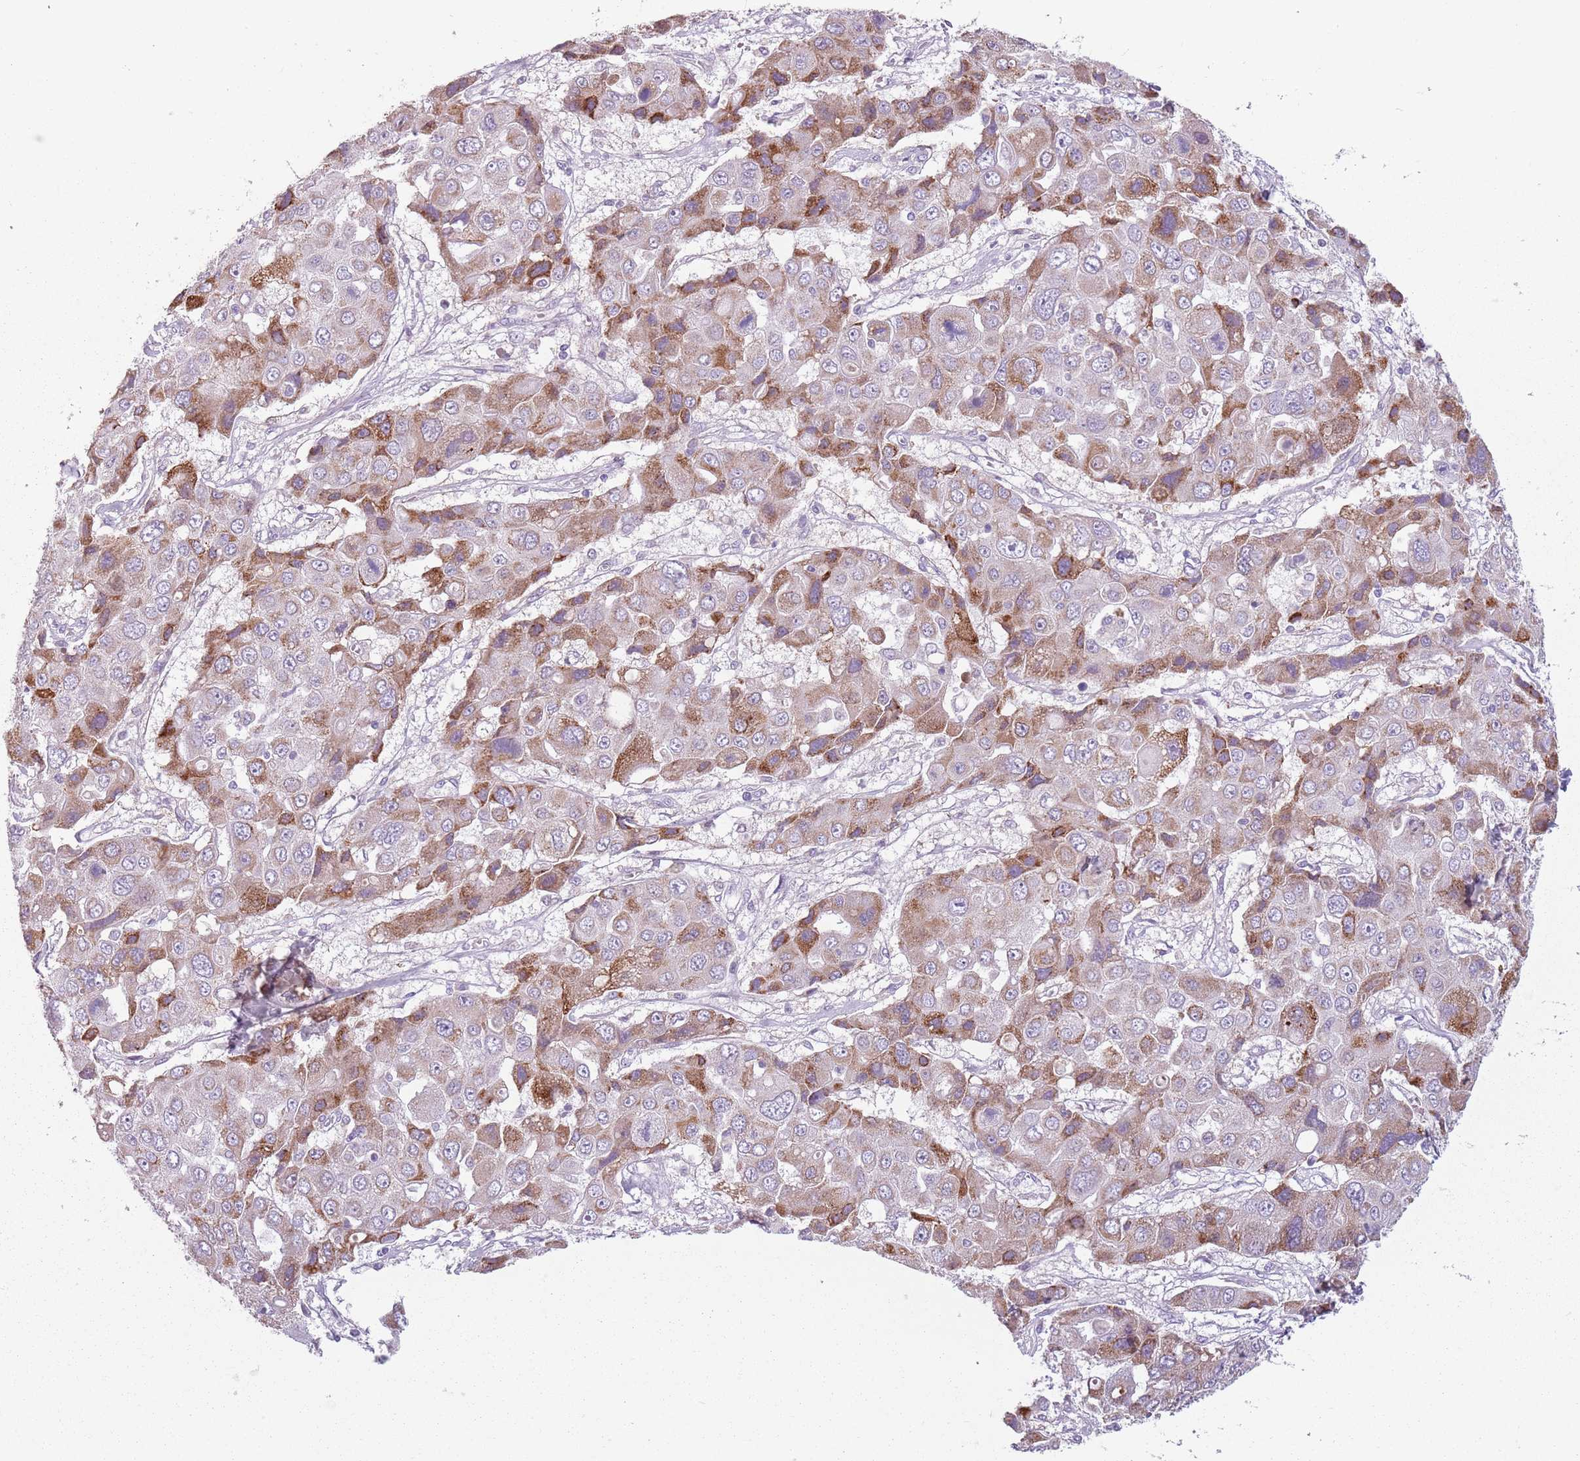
{"staining": {"intensity": "moderate", "quantity": ">75%", "location": "cytoplasmic/membranous"}, "tissue": "liver cancer", "cell_type": "Tumor cells", "image_type": "cancer", "snomed": [{"axis": "morphology", "description": "Cholangiocarcinoma"}, {"axis": "topography", "description": "Liver"}], "caption": "High-magnification brightfield microscopy of liver cancer stained with DAB (3,3'-diaminobenzidine) (brown) and counterstained with hematoxylin (blue). tumor cells exhibit moderate cytoplasmic/membranous staining is seen in about>75% of cells.", "gene": "MEGF8", "patient": {"sex": "male", "age": 67}}